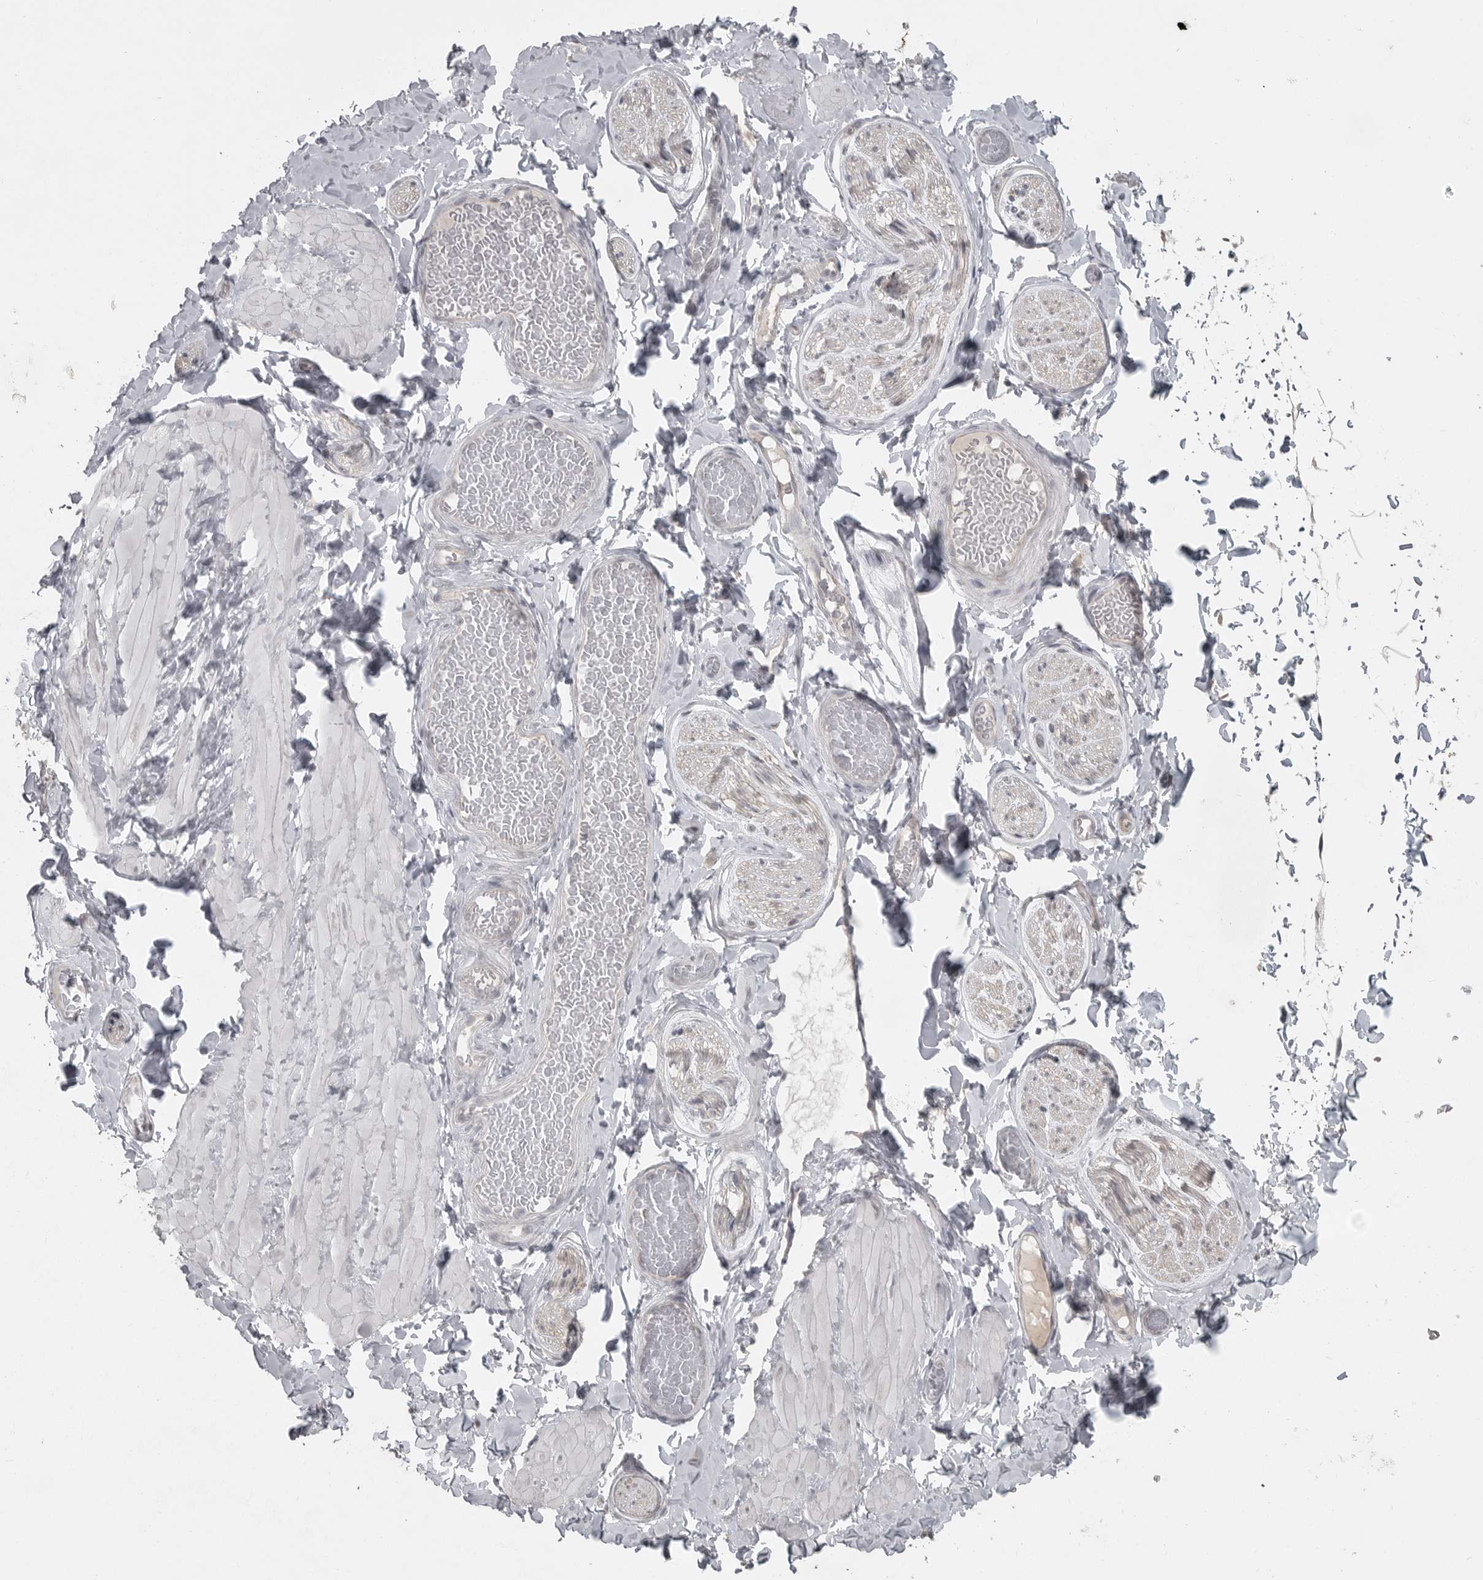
{"staining": {"intensity": "negative", "quantity": "none", "location": "none"}, "tissue": "adipose tissue", "cell_type": "Adipocytes", "image_type": "normal", "snomed": [{"axis": "morphology", "description": "Normal tissue, NOS"}, {"axis": "topography", "description": "Adipose tissue"}, {"axis": "topography", "description": "Vascular tissue"}, {"axis": "topography", "description": "Peripheral nerve tissue"}], "caption": "Immunohistochemistry histopathology image of benign adipose tissue: adipose tissue stained with DAB shows no significant protein expression in adipocytes. The staining is performed using DAB (3,3'-diaminobenzidine) brown chromogen with nuclei counter-stained in using hematoxylin.", "gene": "PHF13", "patient": {"sex": "male", "age": 25}}